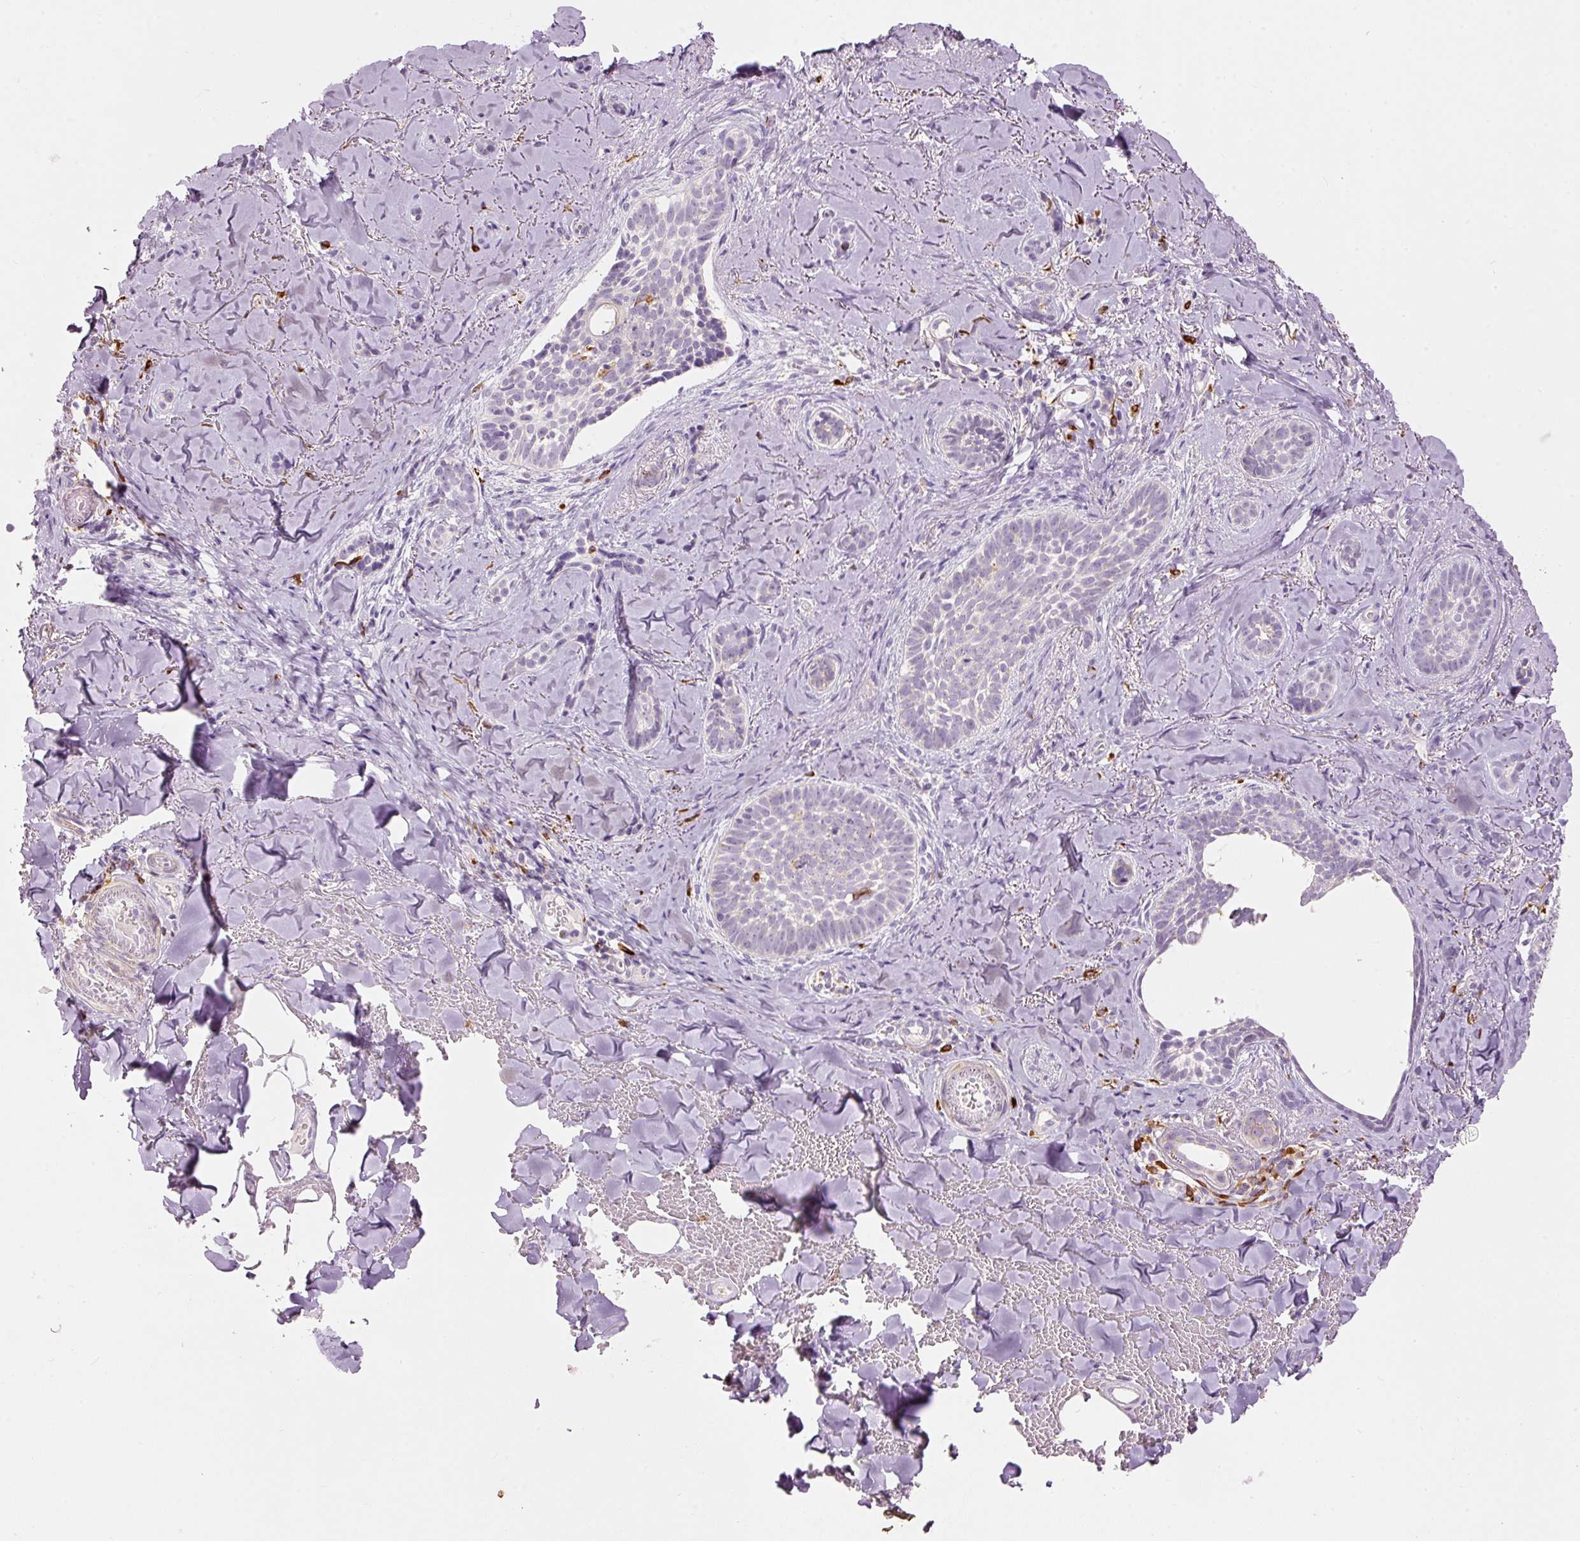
{"staining": {"intensity": "negative", "quantity": "none", "location": "none"}, "tissue": "skin cancer", "cell_type": "Tumor cells", "image_type": "cancer", "snomed": [{"axis": "morphology", "description": "Basal cell carcinoma"}, {"axis": "topography", "description": "Skin"}], "caption": "Photomicrograph shows no protein staining in tumor cells of basal cell carcinoma (skin) tissue.", "gene": "MTHFD2", "patient": {"sex": "female", "age": 55}}